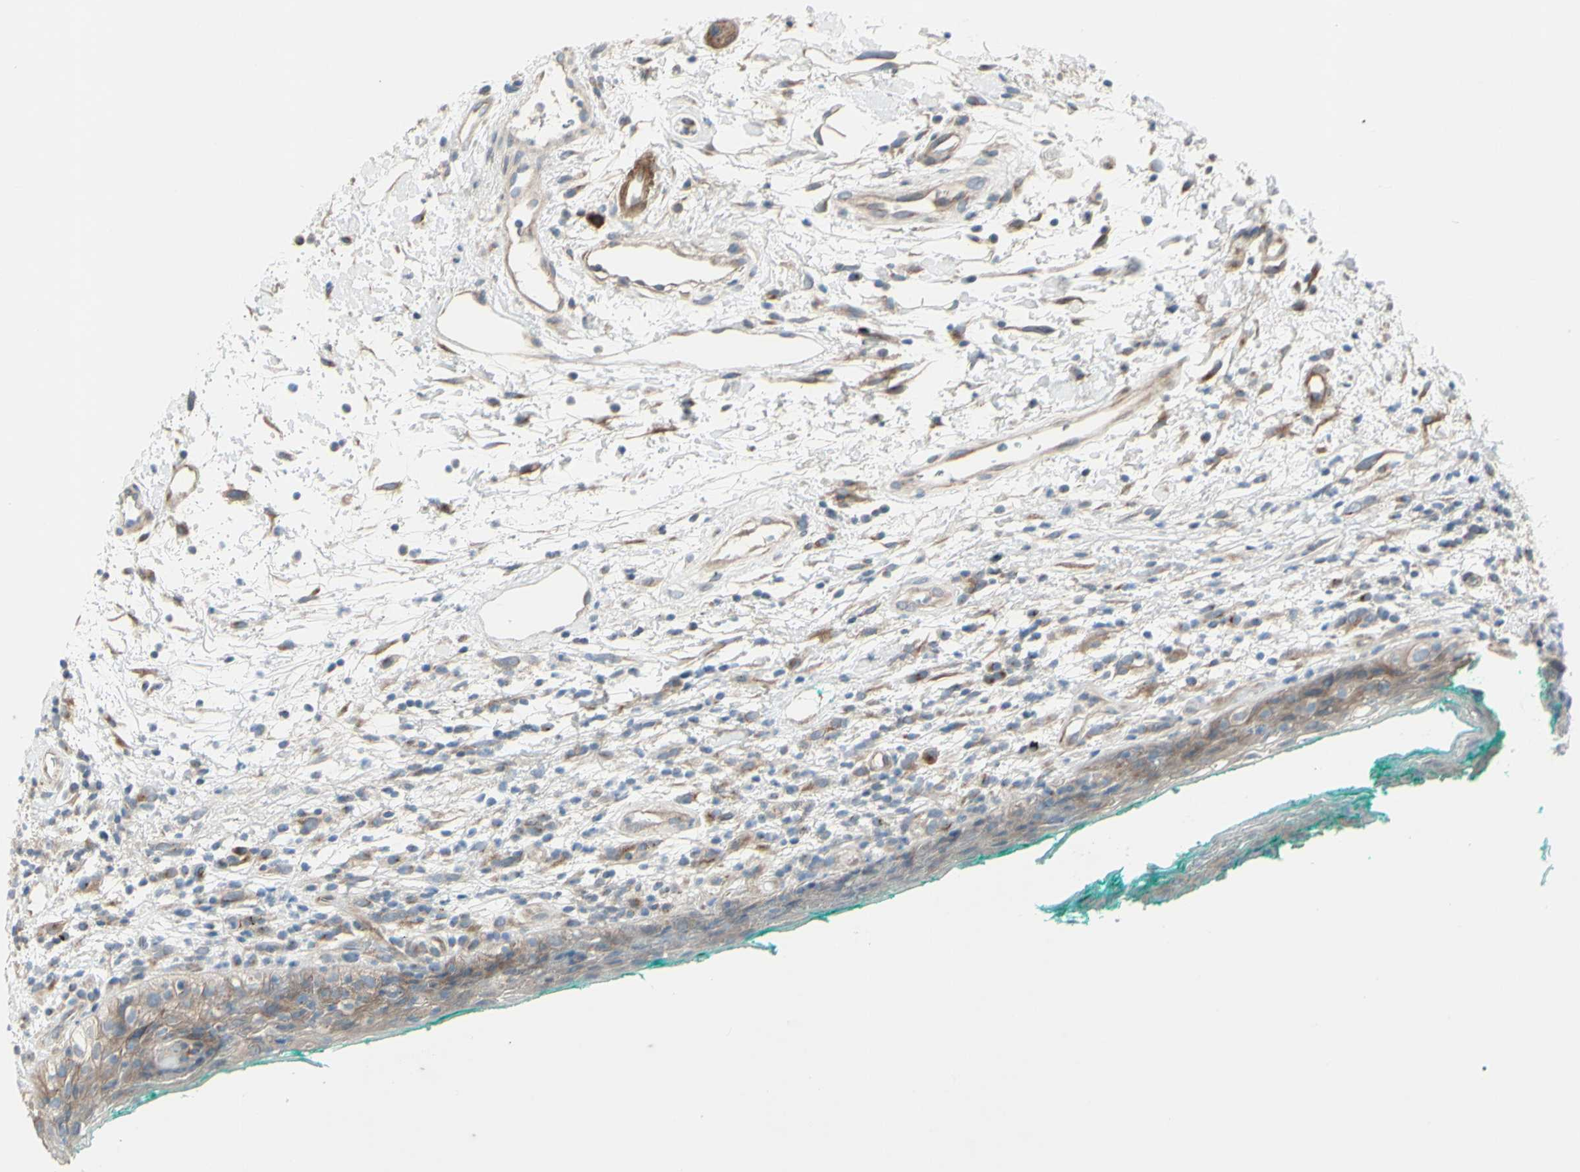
{"staining": {"intensity": "moderate", "quantity": ">75%", "location": "cytoplasmic/membranous"}, "tissue": "oral mucosa", "cell_type": "Squamous epithelial cells", "image_type": "normal", "snomed": [{"axis": "morphology", "description": "Normal tissue, NOS"}, {"axis": "topography", "description": "Skeletal muscle"}, {"axis": "topography", "description": "Oral tissue"}, {"axis": "topography", "description": "Peripheral nerve tissue"}], "caption": "The image exhibits staining of unremarkable oral mucosa, revealing moderate cytoplasmic/membranous protein staining (brown color) within squamous epithelial cells.", "gene": "LRRK1", "patient": {"sex": "female", "age": 84}}